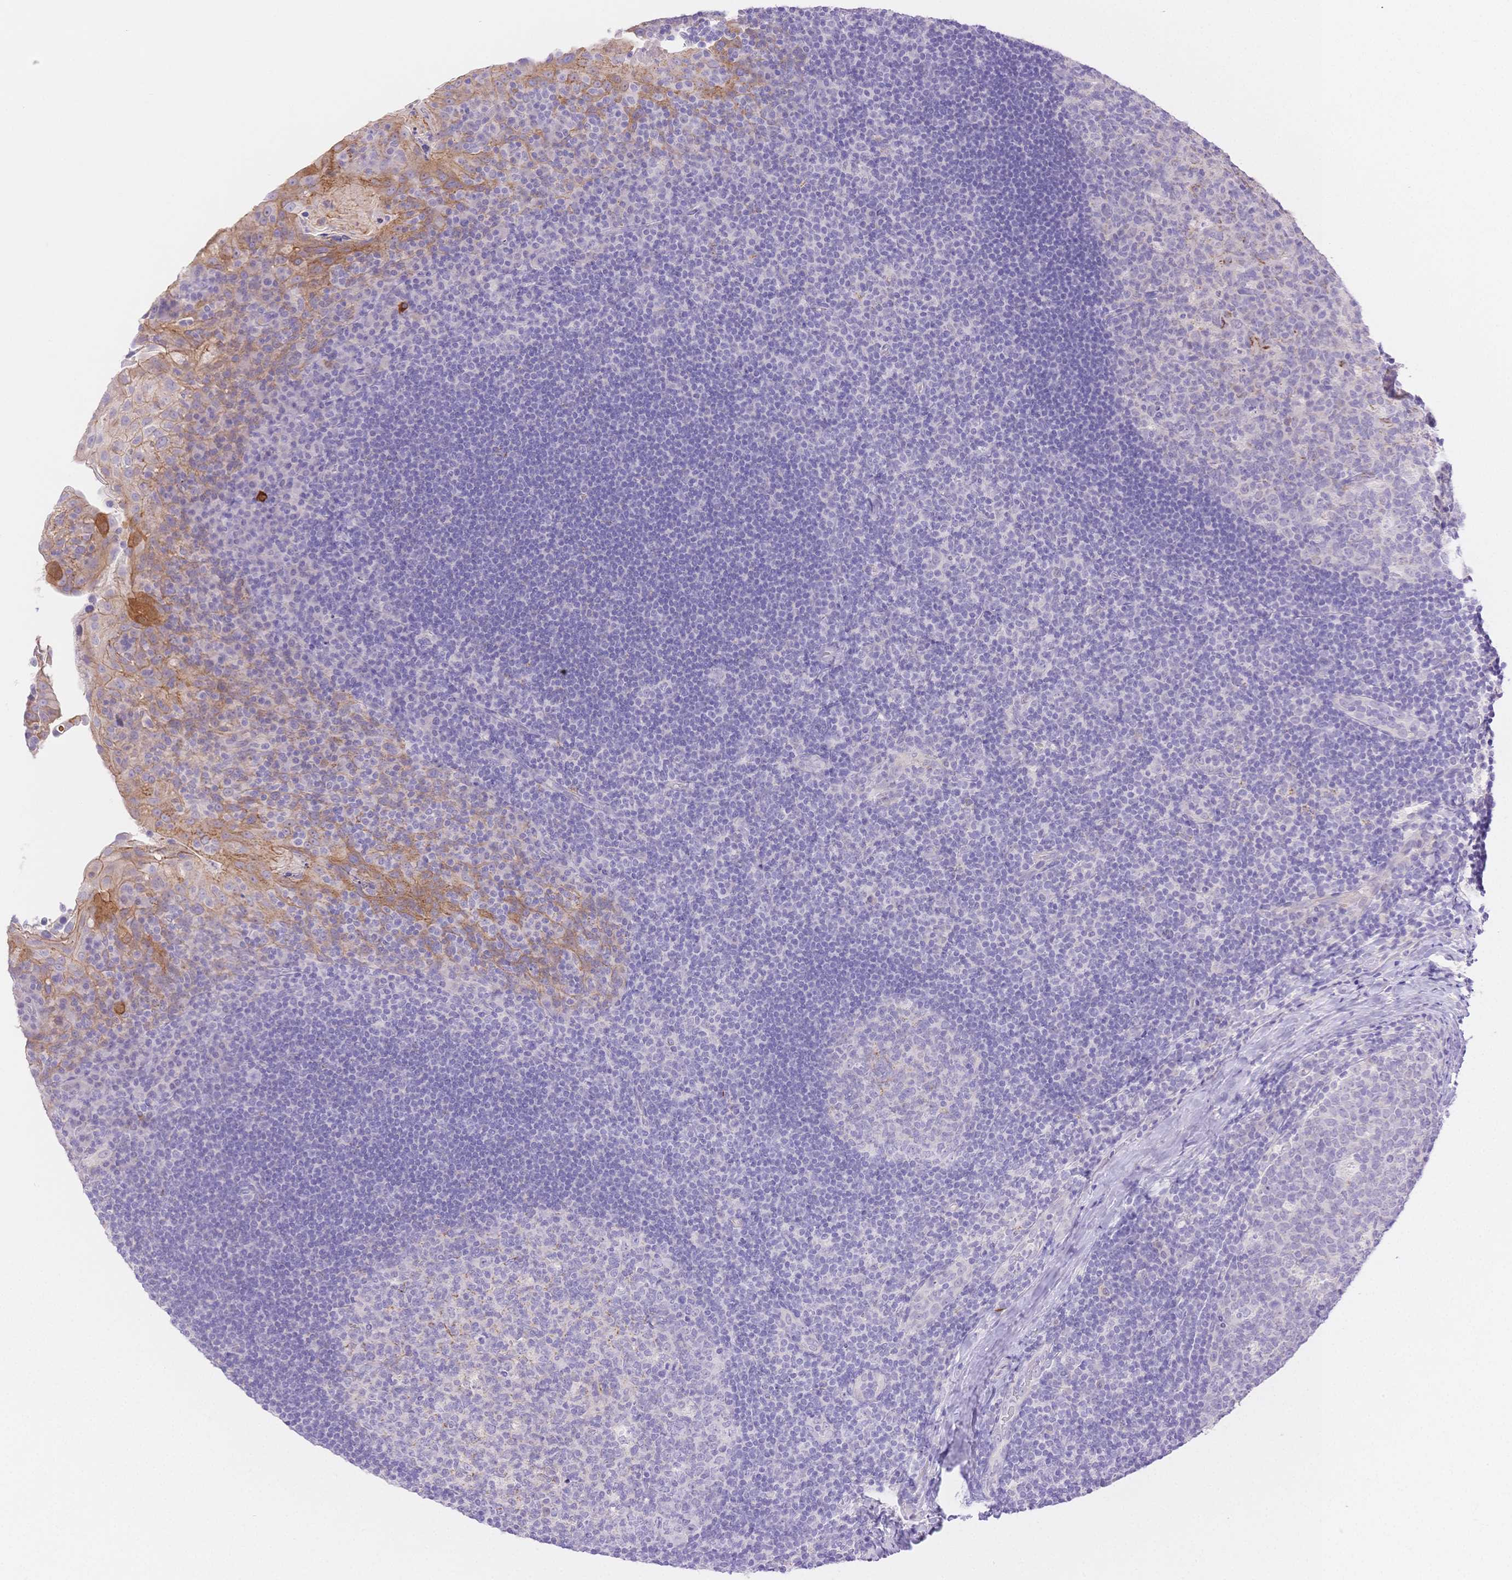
{"staining": {"intensity": "negative", "quantity": "none", "location": "none"}, "tissue": "tonsil", "cell_type": "Germinal center cells", "image_type": "normal", "snomed": [{"axis": "morphology", "description": "Normal tissue, NOS"}, {"axis": "topography", "description": "Tonsil"}], "caption": "There is no significant expression in germinal center cells of tonsil. (Brightfield microscopy of DAB (3,3'-diaminobenzidine) immunohistochemistry at high magnification).", "gene": "WDR54", "patient": {"sex": "male", "age": 17}}